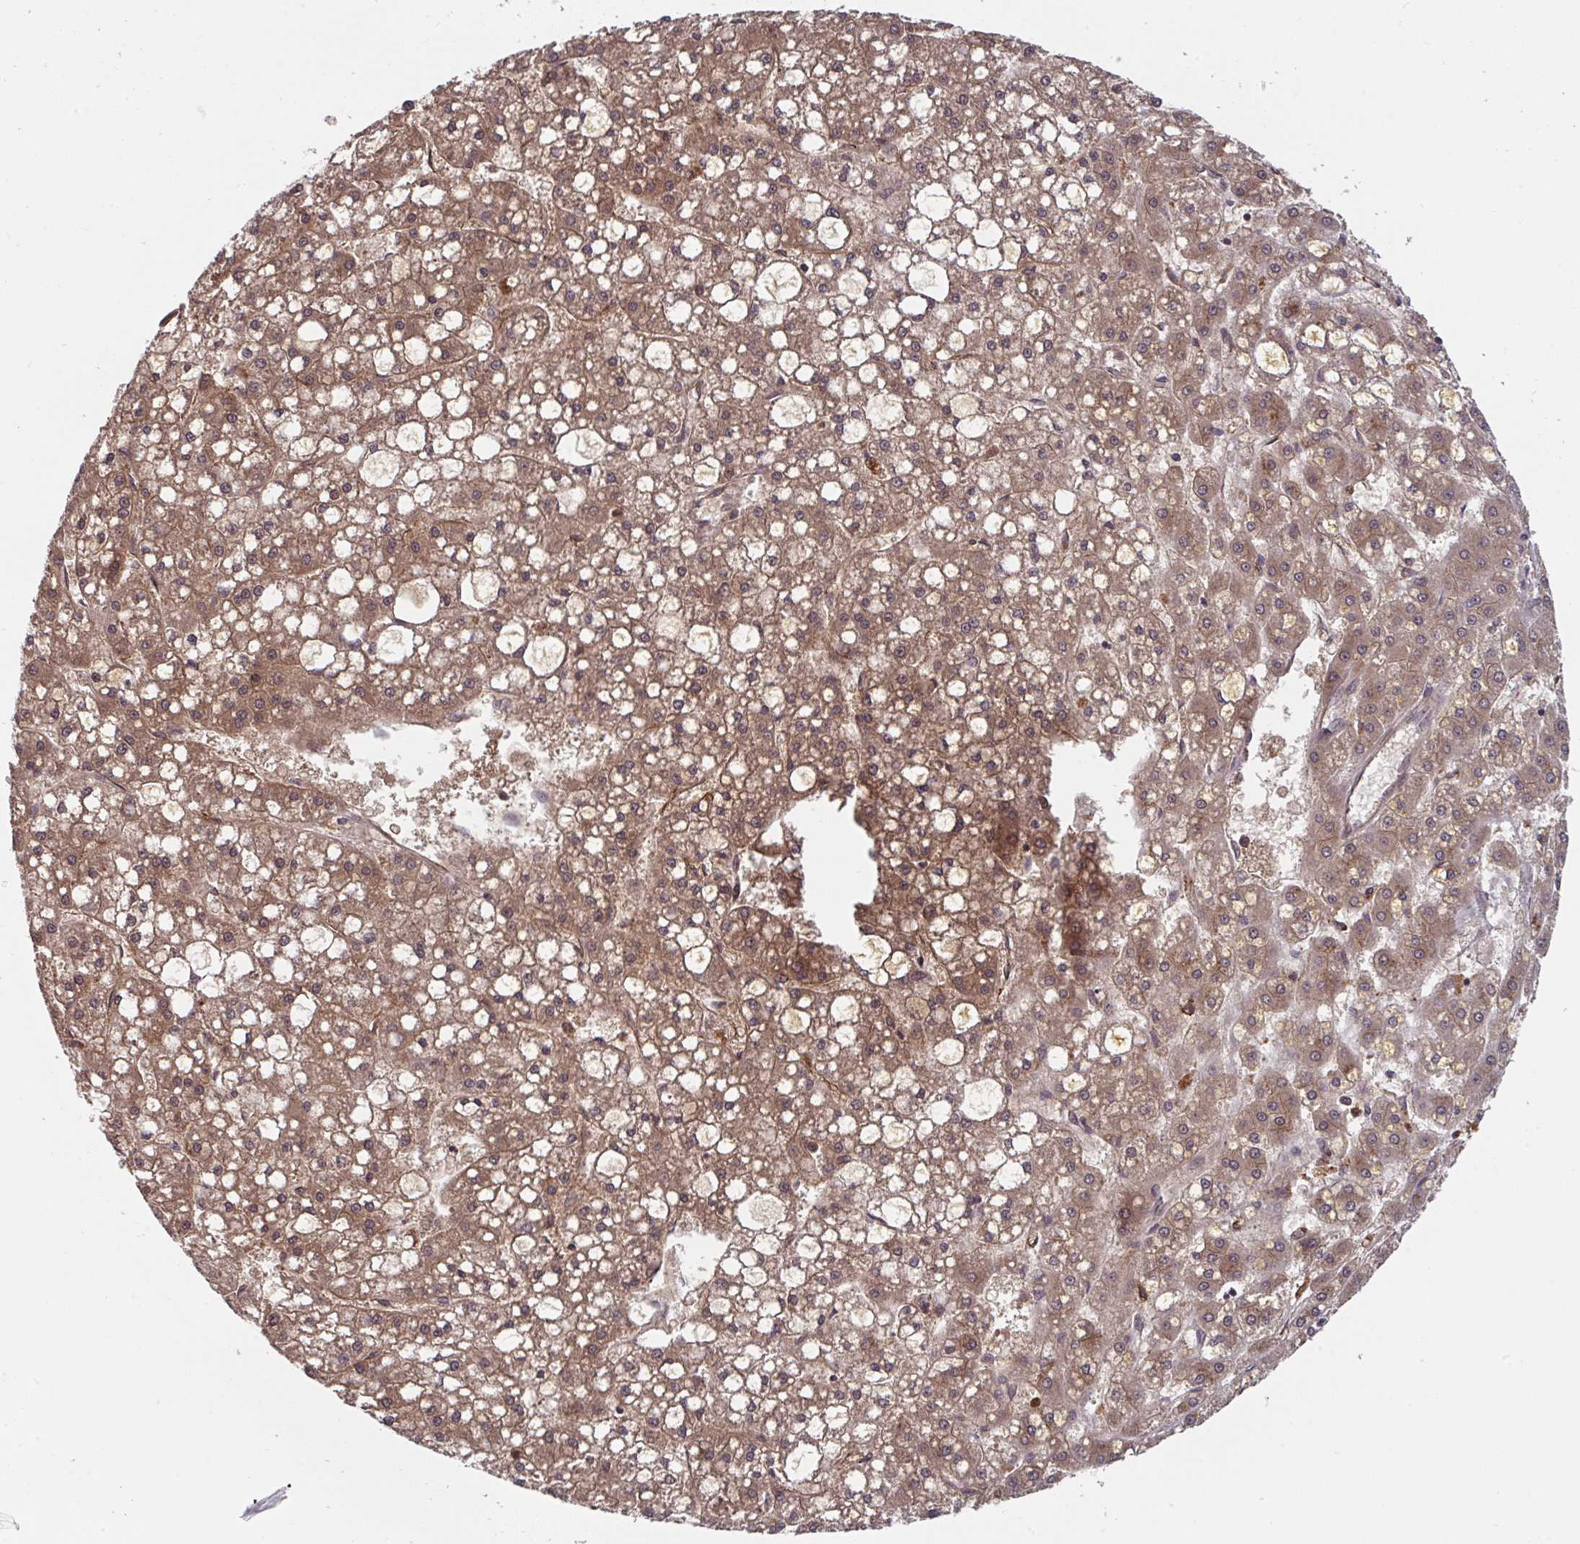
{"staining": {"intensity": "moderate", "quantity": ">75%", "location": "cytoplasmic/membranous,nuclear"}, "tissue": "liver cancer", "cell_type": "Tumor cells", "image_type": "cancer", "snomed": [{"axis": "morphology", "description": "Carcinoma, Hepatocellular, NOS"}, {"axis": "topography", "description": "Liver"}], "caption": "High-magnification brightfield microscopy of liver cancer (hepatocellular carcinoma) stained with DAB (3,3'-diaminobenzidine) (brown) and counterstained with hematoxylin (blue). tumor cells exhibit moderate cytoplasmic/membranous and nuclear positivity is appreciated in about>75% of cells. The protein is stained brown, and the nuclei are stained in blue (DAB (3,3'-diaminobenzidine) IHC with brightfield microscopy, high magnification).", "gene": "TIGAR", "patient": {"sex": "male", "age": 67}}